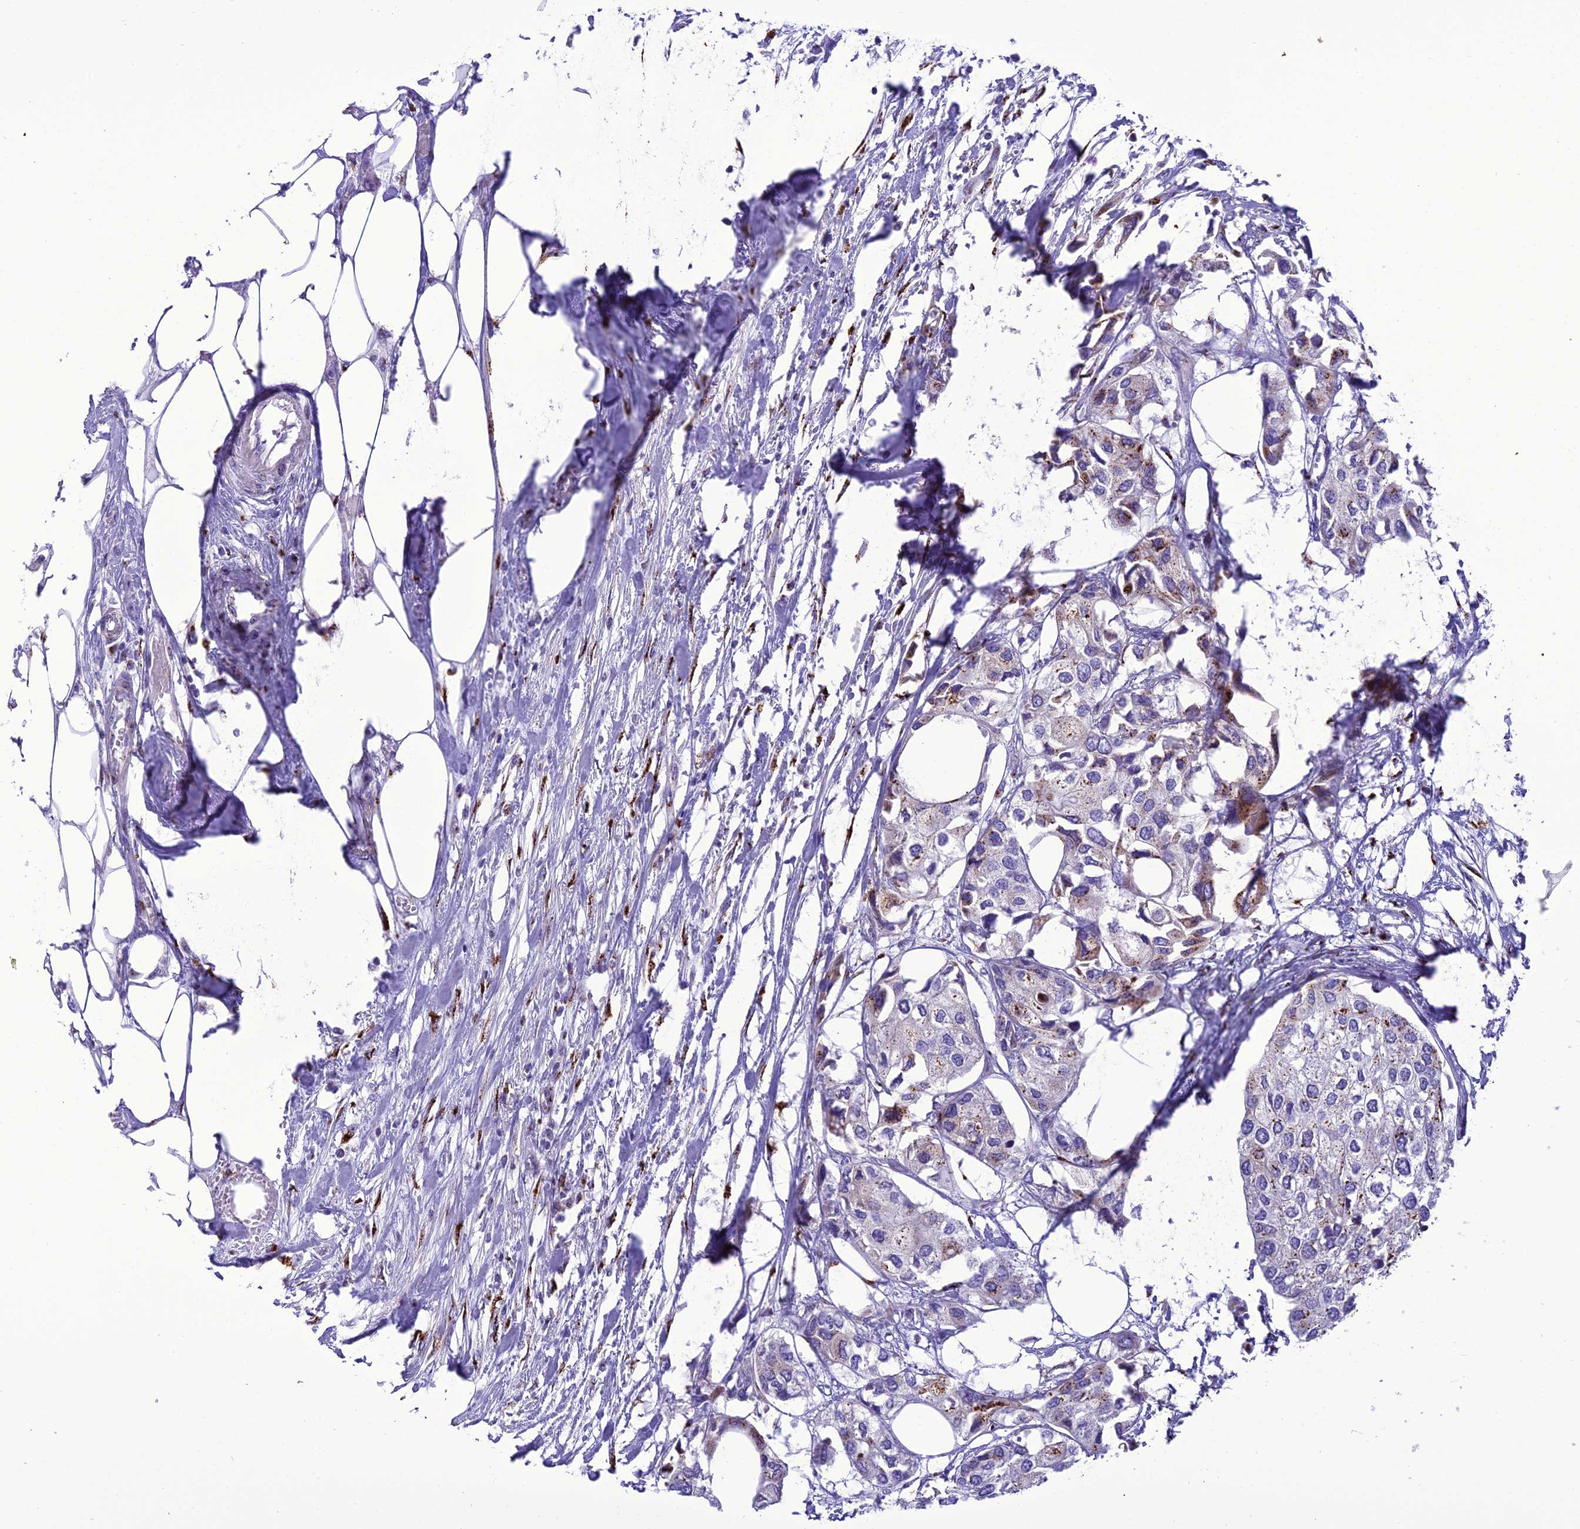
{"staining": {"intensity": "moderate", "quantity": "<25%", "location": "cytoplasmic/membranous"}, "tissue": "urothelial cancer", "cell_type": "Tumor cells", "image_type": "cancer", "snomed": [{"axis": "morphology", "description": "Urothelial carcinoma, High grade"}, {"axis": "topography", "description": "Urinary bladder"}], "caption": "An image of urothelial cancer stained for a protein shows moderate cytoplasmic/membranous brown staining in tumor cells.", "gene": "GOLM2", "patient": {"sex": "male", "age": 64}}